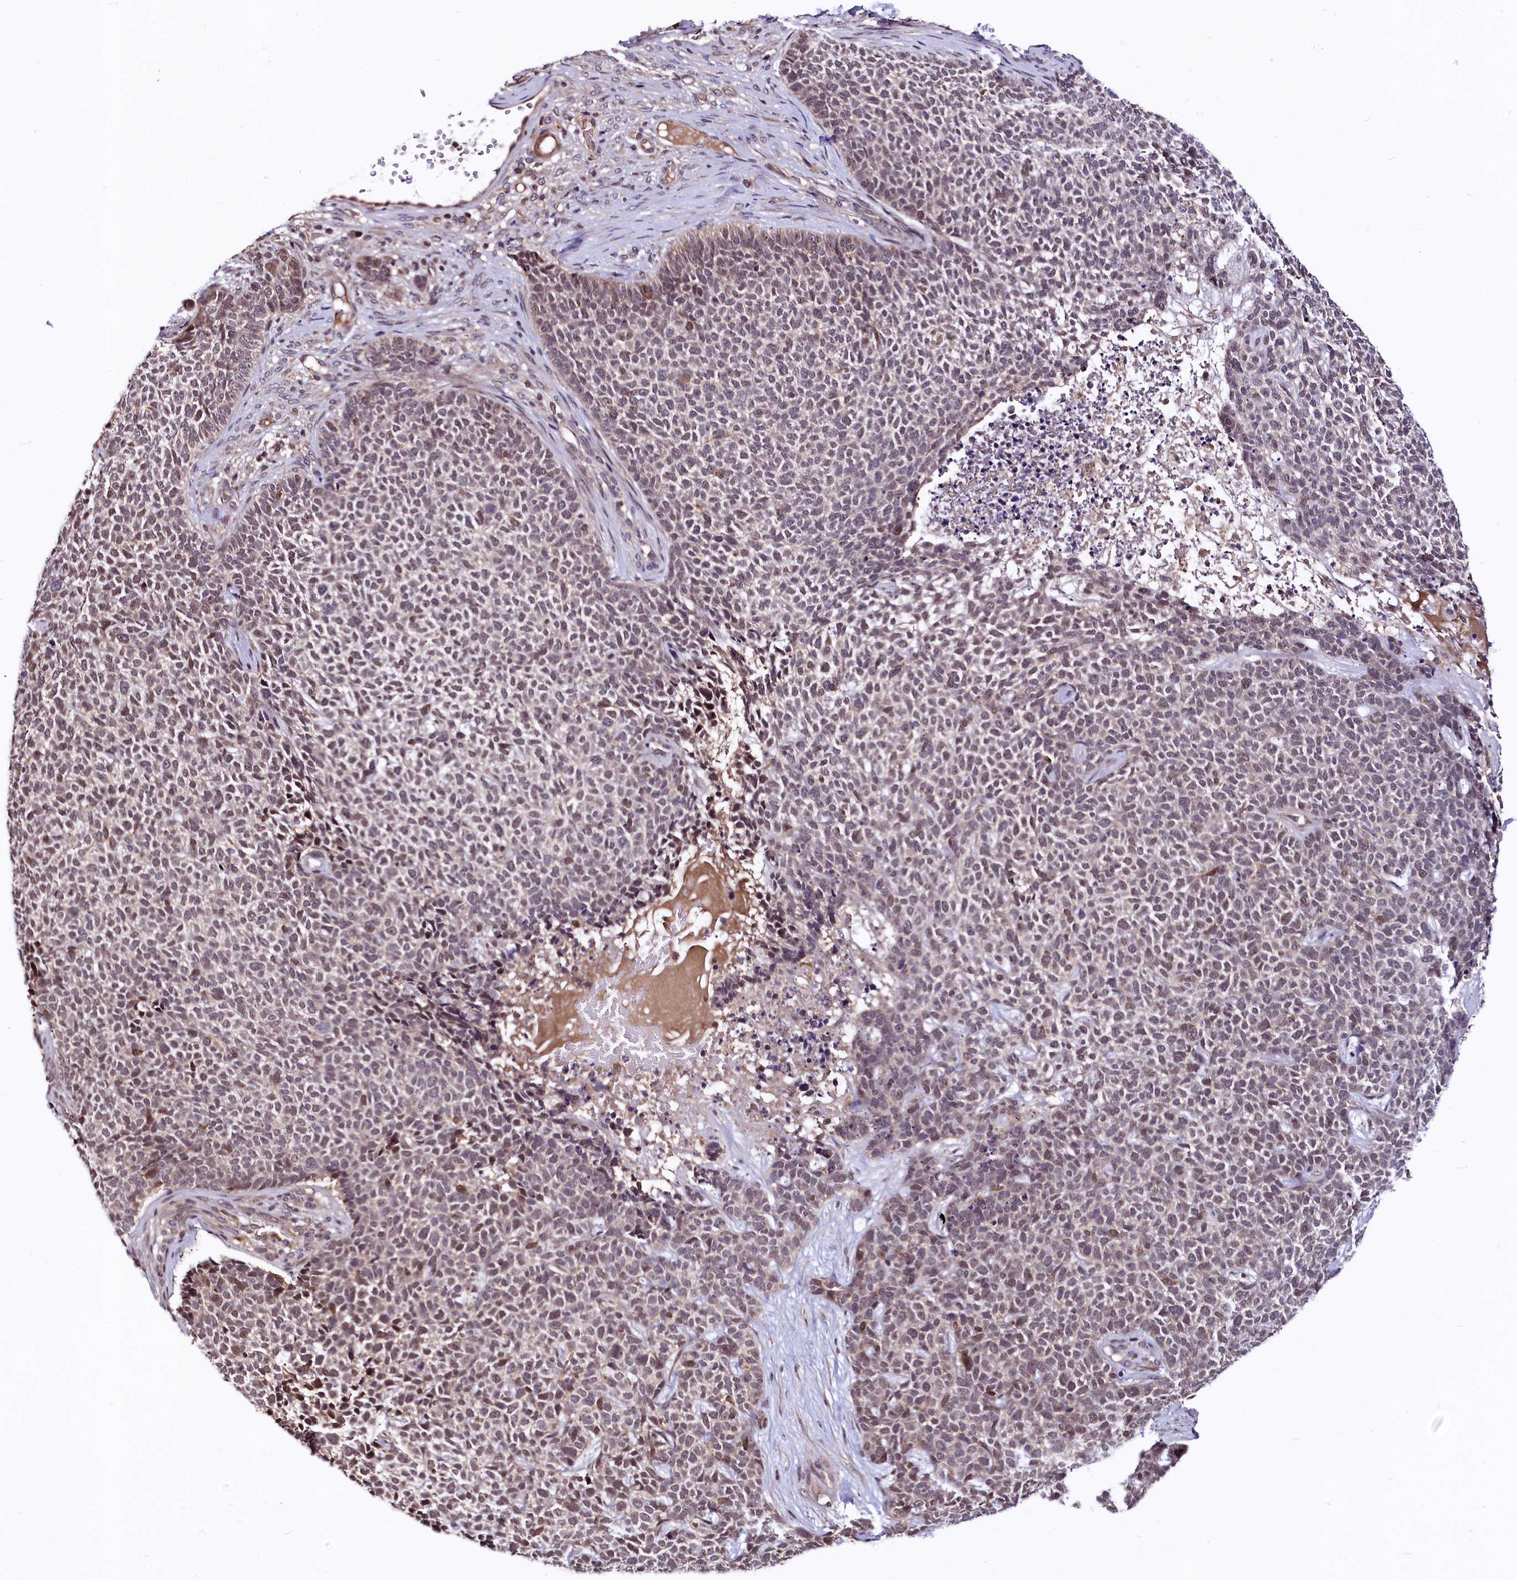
{"staining": {"intensity": "weak", "quantity": "<25%", "location": "nuclear"}, "tissue": "skin cancer", "cell_type": "Tumor cells", "image_type": "cancer", "snomed": [{"axis": "morphology", "description": "Basal cell carcinoma"}, {"axis": "topography", "description": "Skin"}], "caption": "There is no significant positivity in tumor cells of skin basal cell carcinoma. Brightfield microscopy of immunohistochemistry (IHC) stained with DAB (brown) and hematoxylin (blue), captured at high magnification.", "gene": "UBE3A", "patient": {"sex": "female", "age": 84}}